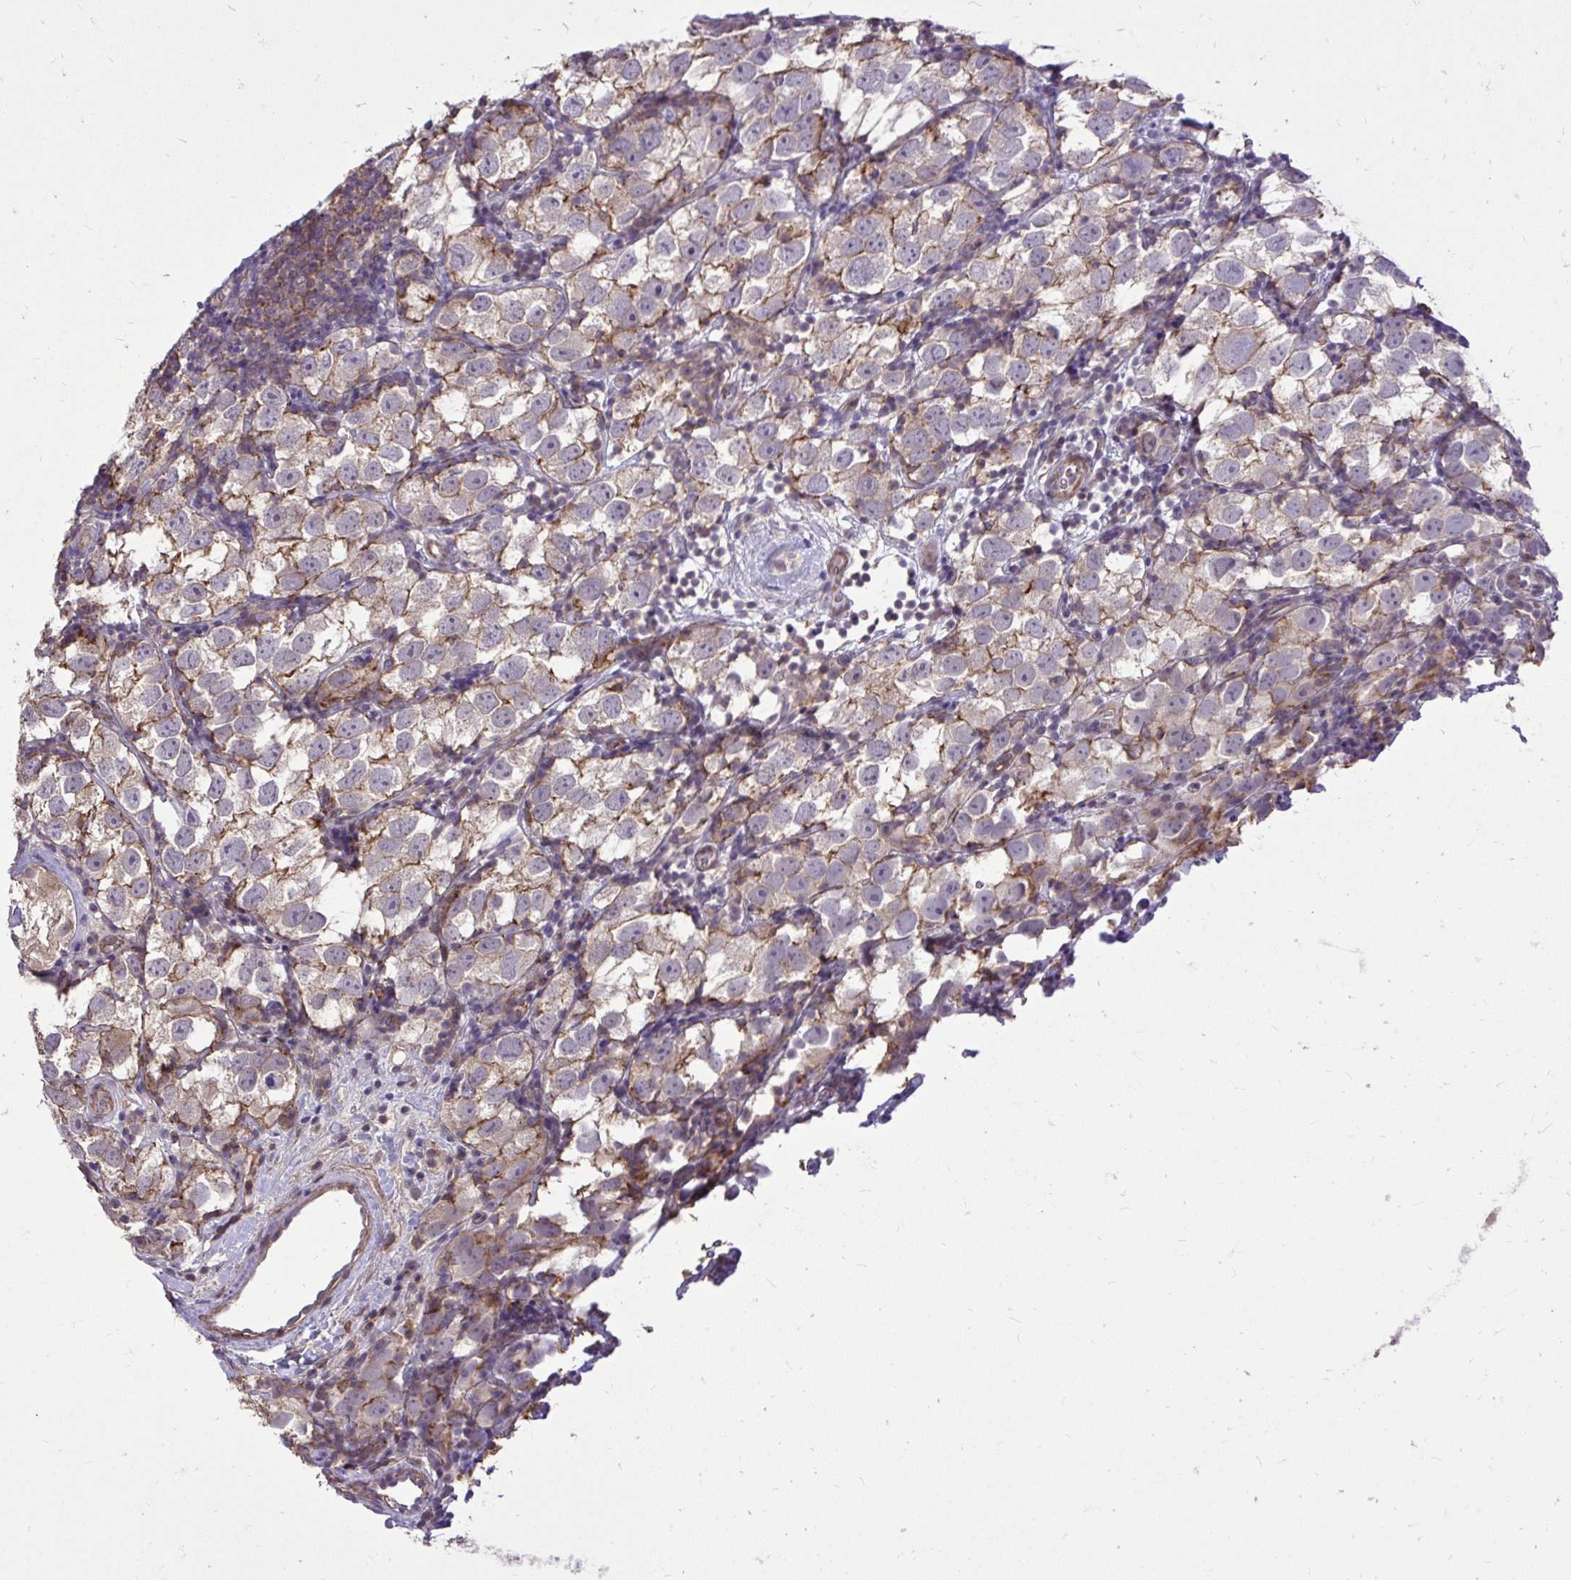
{"staining": {"intensity": "weak", "quantity": "25%-75%", "location": "cytoplasmic/membranous"}, "tissue": "testis cancer", "cell_type": "Tumor cells", "image_type": "cancer", "snomed": [{"axis": "morphology", "description": "Seminoma, NOS"}, {"axis": "topography", "description": "Testis"}], "caption": "Immunohistochemistry (IHC) staining of testis seminoma, which reveals low levels of weak cytoplasmic/membranous positivity in approximately 25%-75% of tumor cells indicating weak cytoplasmic/membranous protein expression. The staining was performed using DAB (3,3'-diaminobenzidine) (brown) for protein detection and nuclei were counterstained in hematoxylin (blue).", "gene": "IGFL2", "patient": {"sex": "male", "age": 26}}